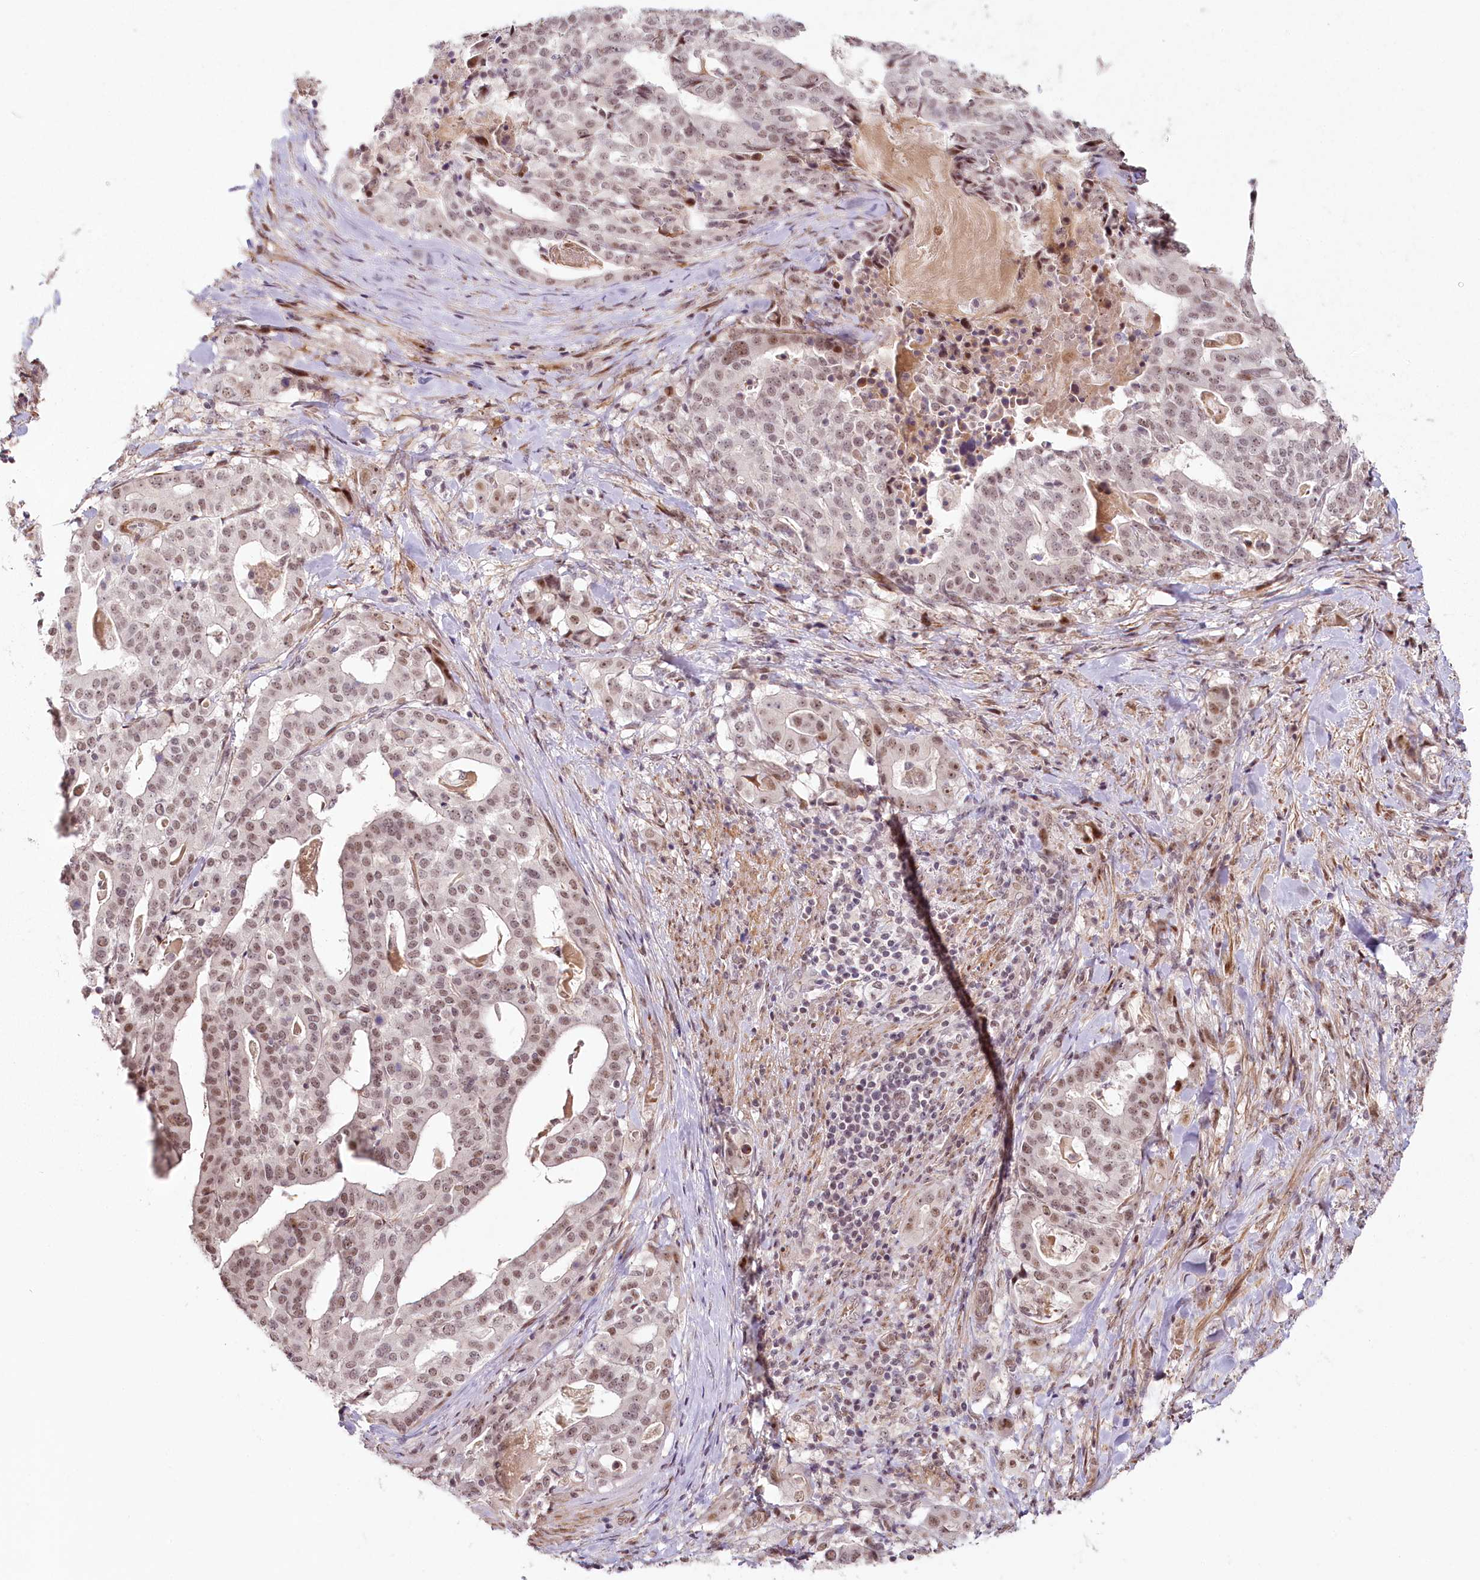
{"staining": {"intensity": "moderate", "quantity": "25%-75%", "location": "nuclear"}, "tissue": "stomach cancer", "cell_type": "Tumor cells", "image_type": "cancer", "snomed": [{"axis": "morphology", "description": "Adenocarcinoma, NOS"}, {"axis": "topography", "description": "Stomach"}], "caption": "Adenocarcinoma (stomach) stained for a protein (brown) reveals moderate nuclear positive staining in approximately 25%-75% of tumor cells.", "gene": "FAM204A", "patient": {"sex": "male", "age": 48}}